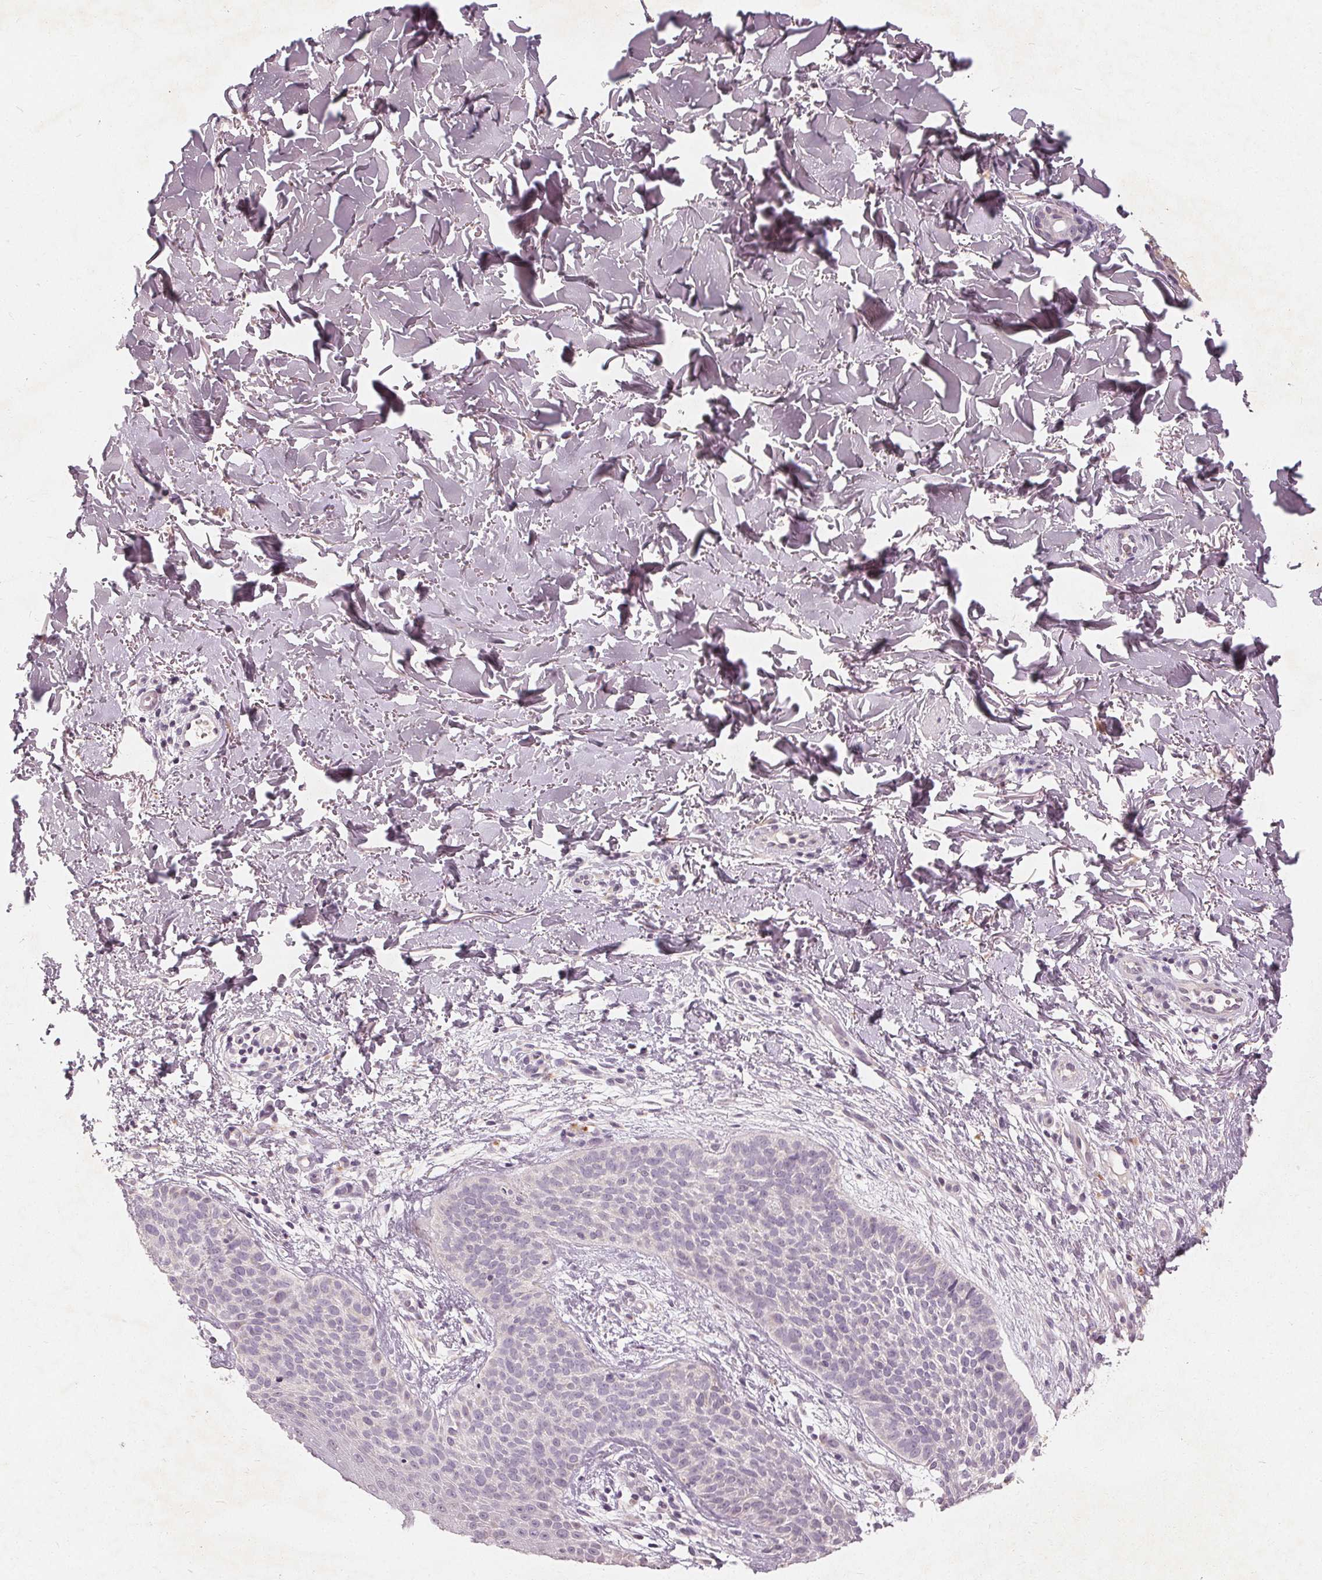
{"staining": {"intensity": "negative", "quantity": "none", "location": "none"}, "tissue": "skin cancer", "cell_type": "Tumor cells", "image_type": "cancer", "snomed": [{"axis": "morphology", "description": "Basal cell carcinoma"}, {"axis": "topography", "description": "Skin"}], "caption": "IHC photomicrograph of neoplastic tissue: skin cancer (basal cell carcinoma) stained with DAB (3,3'-diaminobenzidine) shows no significant protein positivity in tumor cells. The staining was performed using DAB to visualize the protein expression in brown, while the nuclei were stained in blue with hematoxylin (Magnification: 20x).", "gene": "TRIM60", "patient": {"sex": "male", "age": 57}}